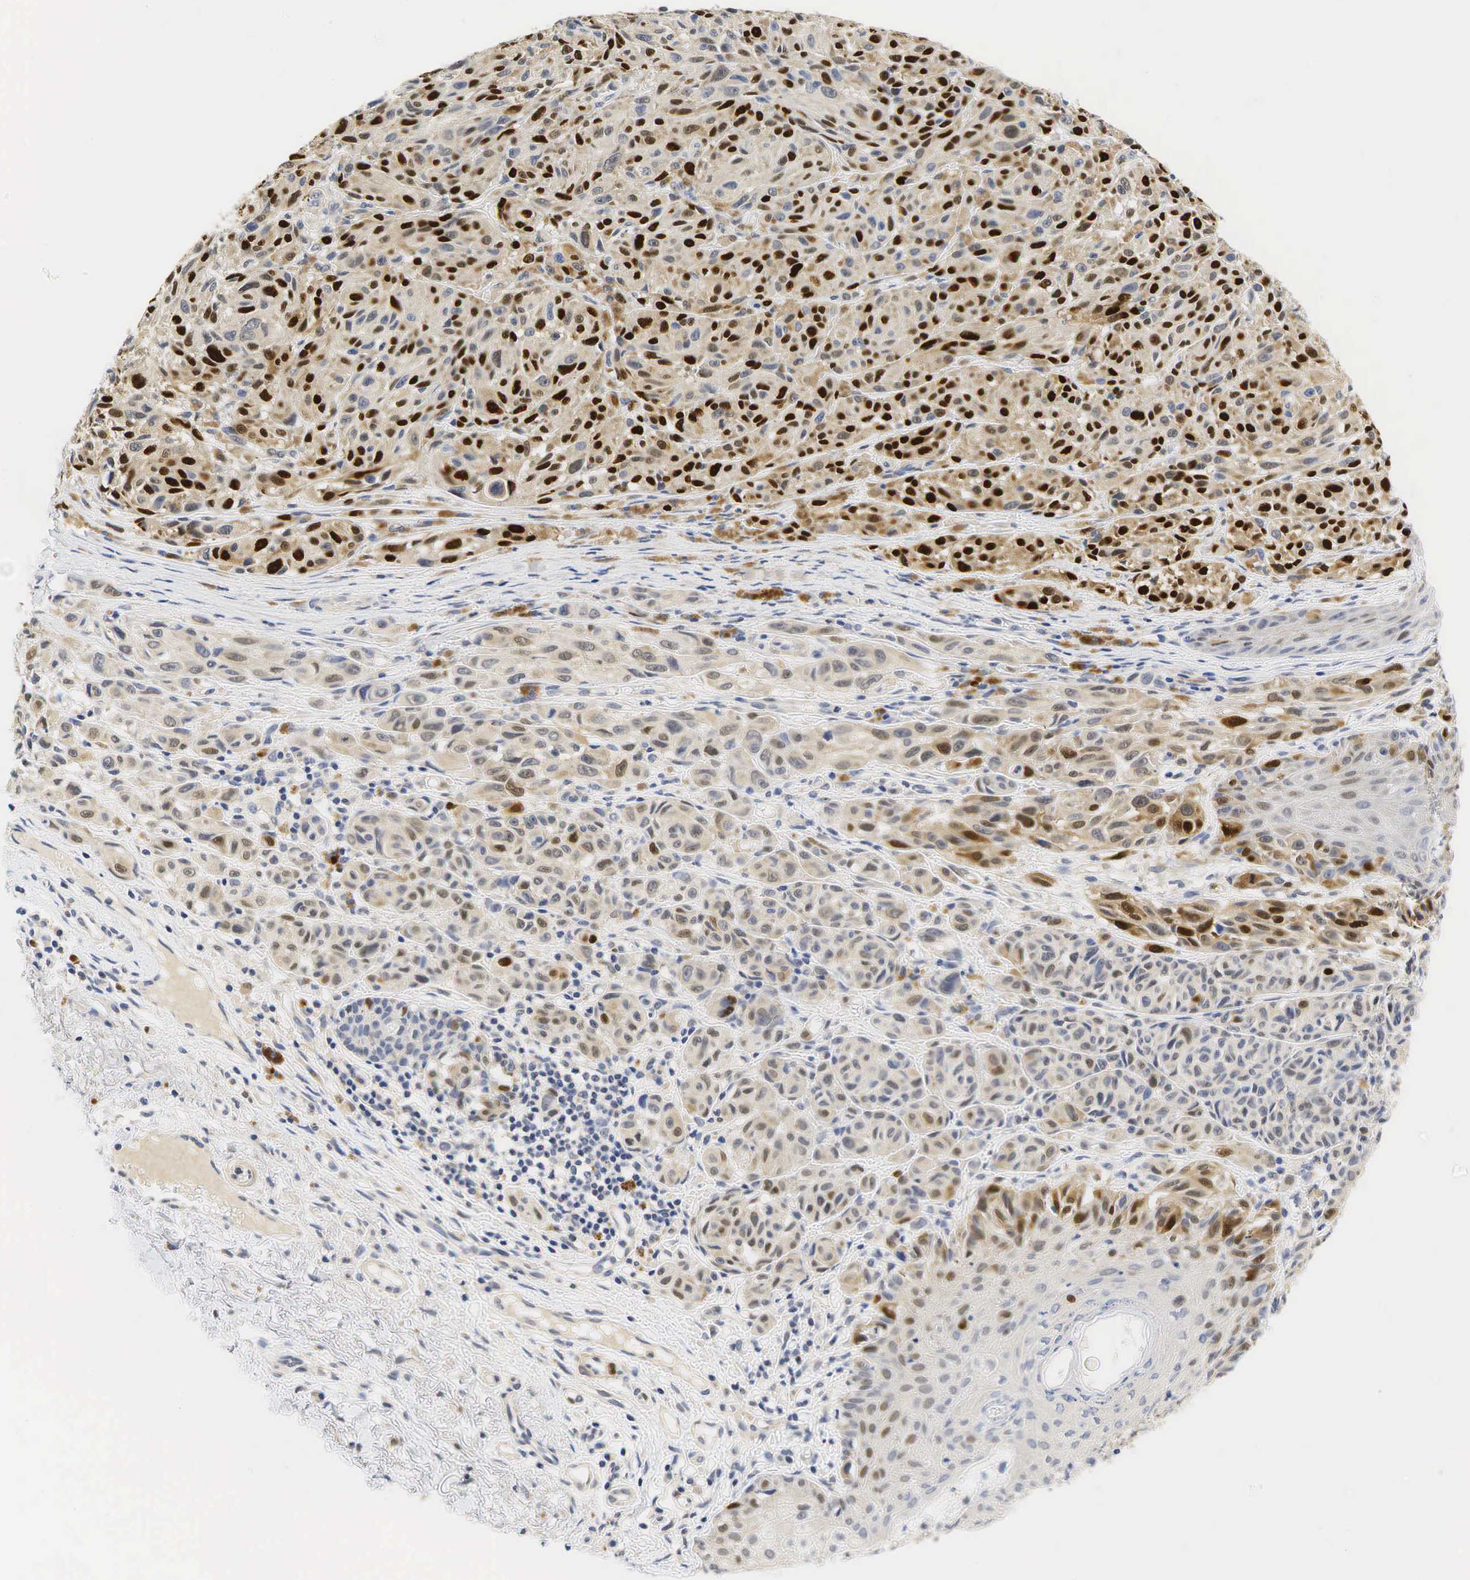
{"staining": {"intensity": "strong", "quantity": "25%-75%", "location": "nuclear"}, "tissue": "melanoma", "cell_type": "Tumor cells", "image_type": "cancer", "snomed": [{"axis": "morphology", "description": "Malignant melanoma, NOS"}, {"axis": "topography", "description": "Skin"}], "caption": "This is an image of immunohistochemistry staining of malignant melanoma, which shows strong staining in the nuclear of tumor cells.", "gene": "CCND1", "patient": {"sex": "male", "age": 70}}